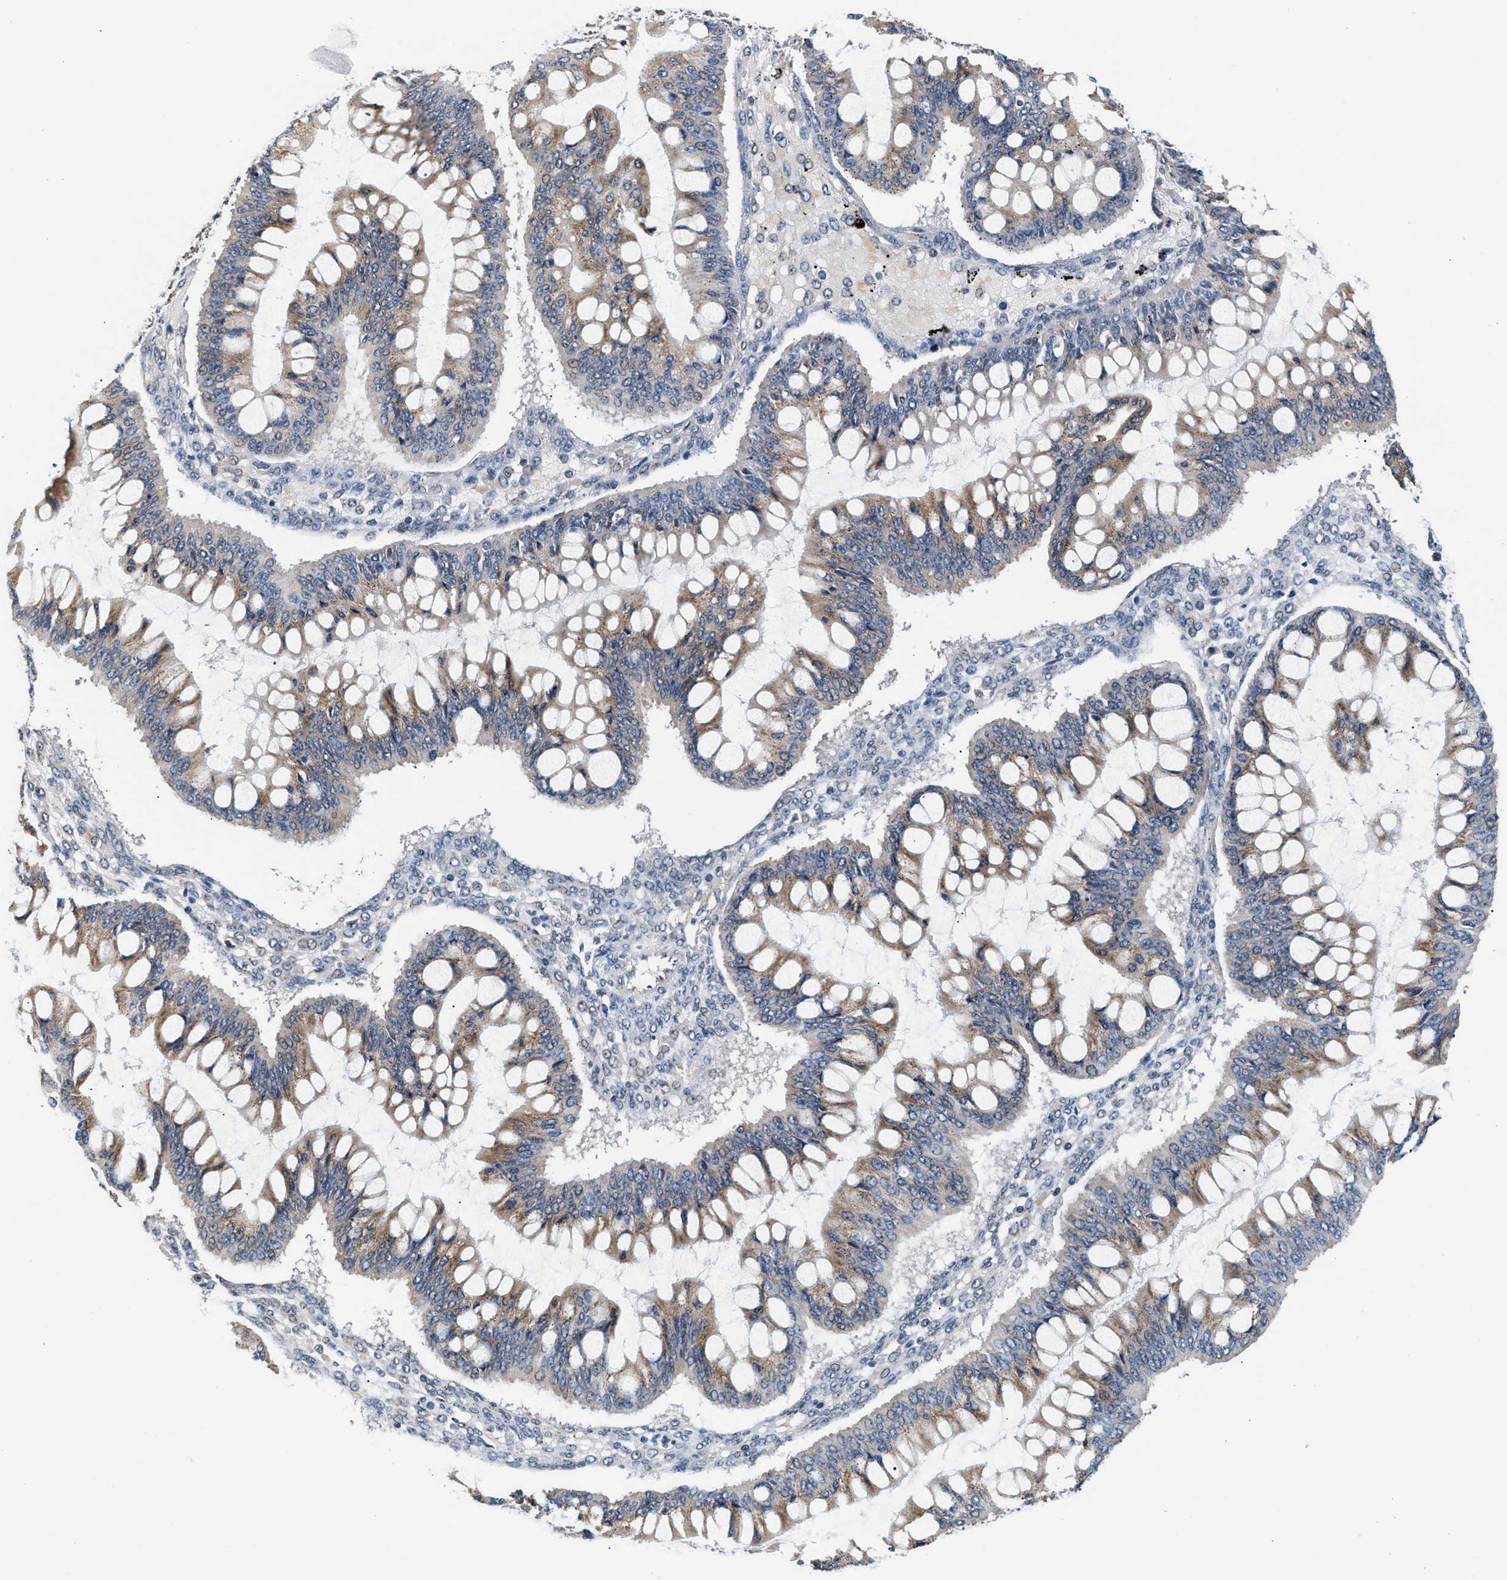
{"staining": {"intensity": "weak", "quantity": ">75%", "location": "cytoplasmic/membranous"}, "tissue": "ovarian cancer", "cell_type": "Tumor cells", "image_type": "cancer", "snomed": [{"axis": "morphology", "description": "Cystadenocarcinoma, mucinous, NOS"}, {"axis": "topography", "description": "Ovary"}], "caption": "An image showing weak cytoplasmic/membranous positivity in about >75% of tumor cells in ovarian mucinous cystadenocarcinoma, as visualized by brown immunohistochemical staining.", "gene": "KCNMB2", "patient": {"sex": "female", "age": 73}}